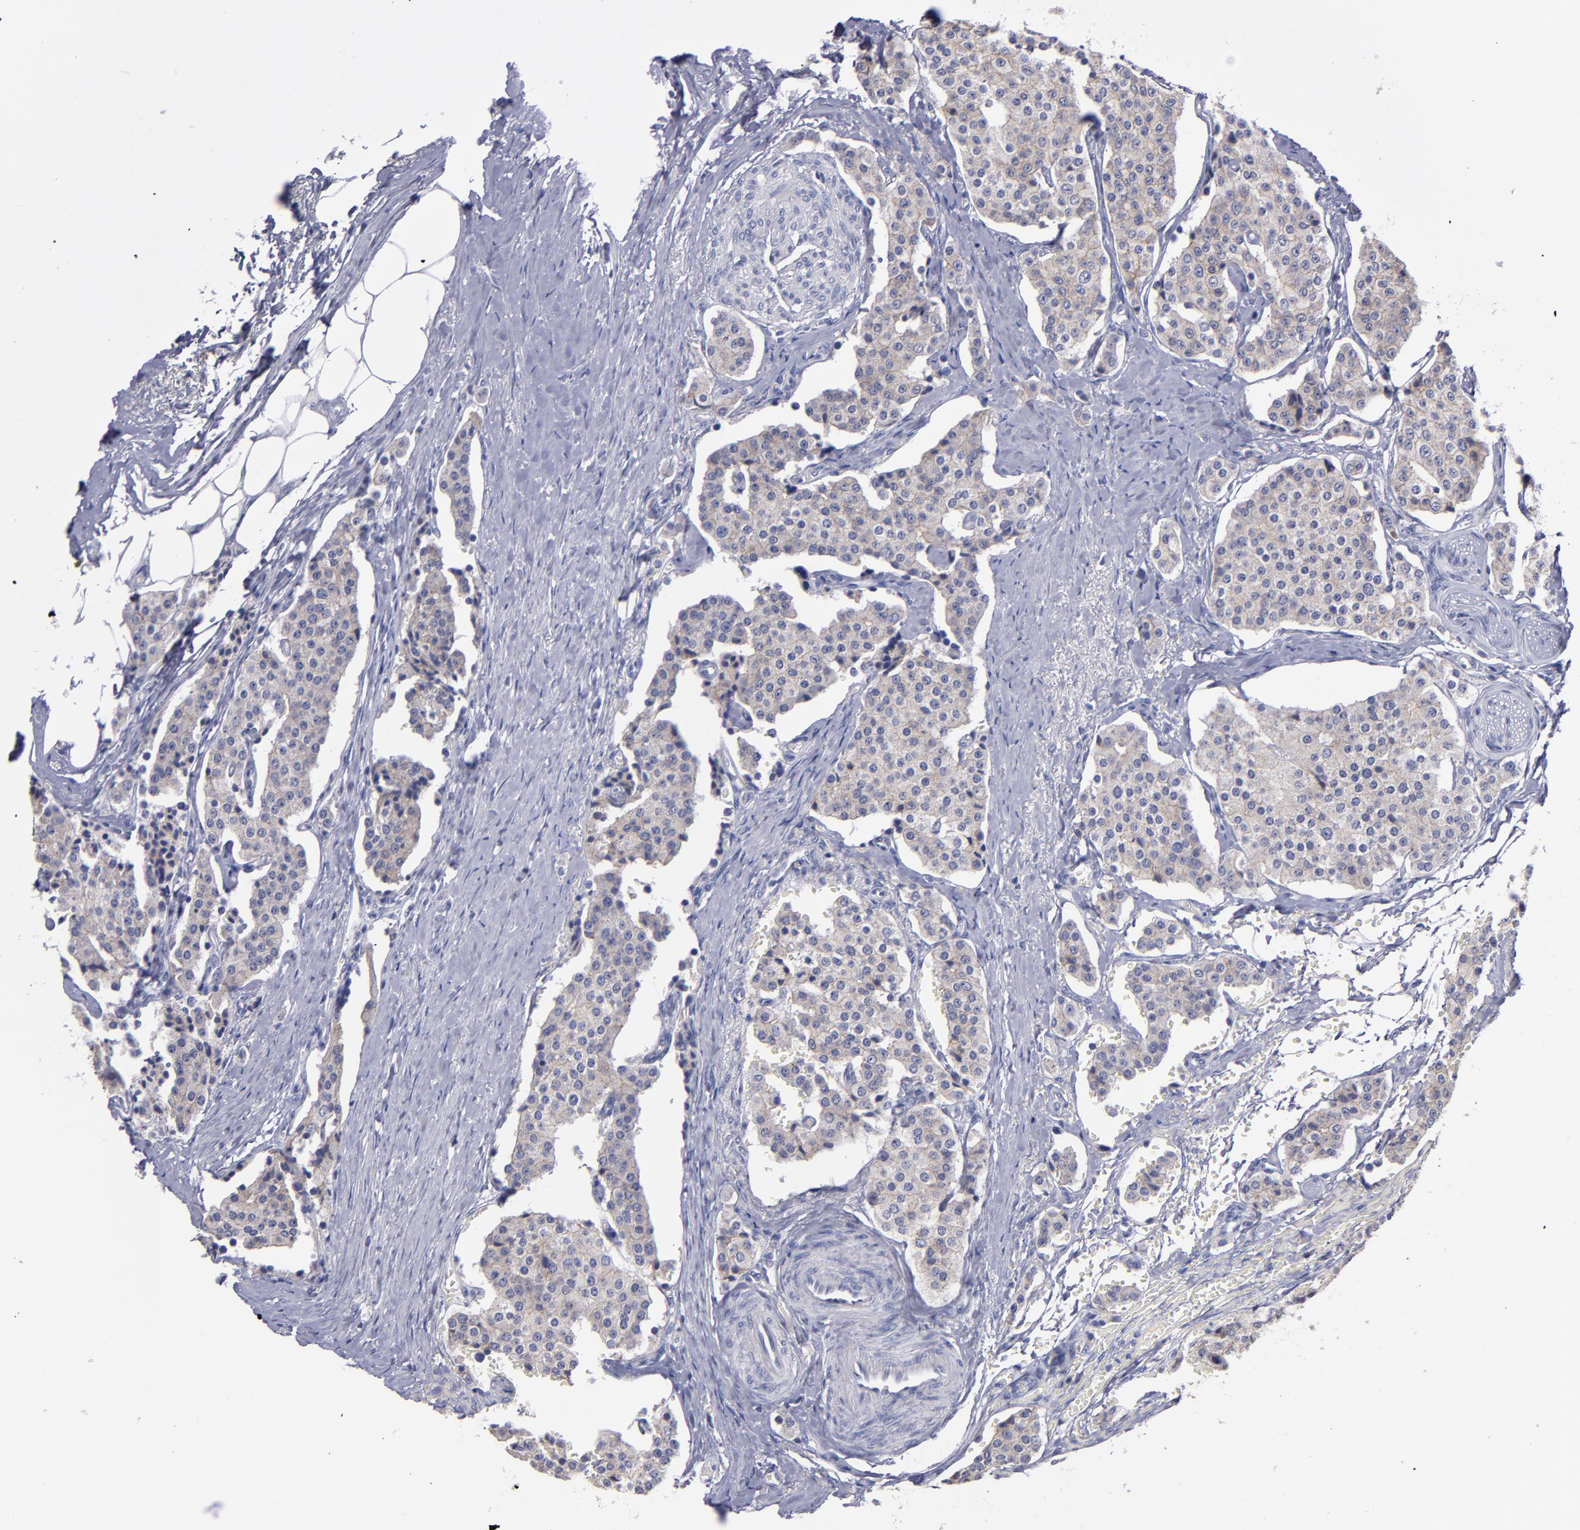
{"staining": {"intensity": "weak", "quantity": ">75%", "location": "cytoplasmic/membranous"}, "tissue": "carcinoid", "cell_type": "Tumor cells", "image_type": "cancer", "snomed": [{"axis": "morphology", "description": "Carcinoid, malignant, NOS"}, {"axis": "topography", "description": "Colon"}], "caption": "A brown stain shows weak cytoplasmic/membranous positivity of a protein in human carcinoid tumor cells.", "gene": "CDH3", "patient": {"sex": "female", "age": 61}}